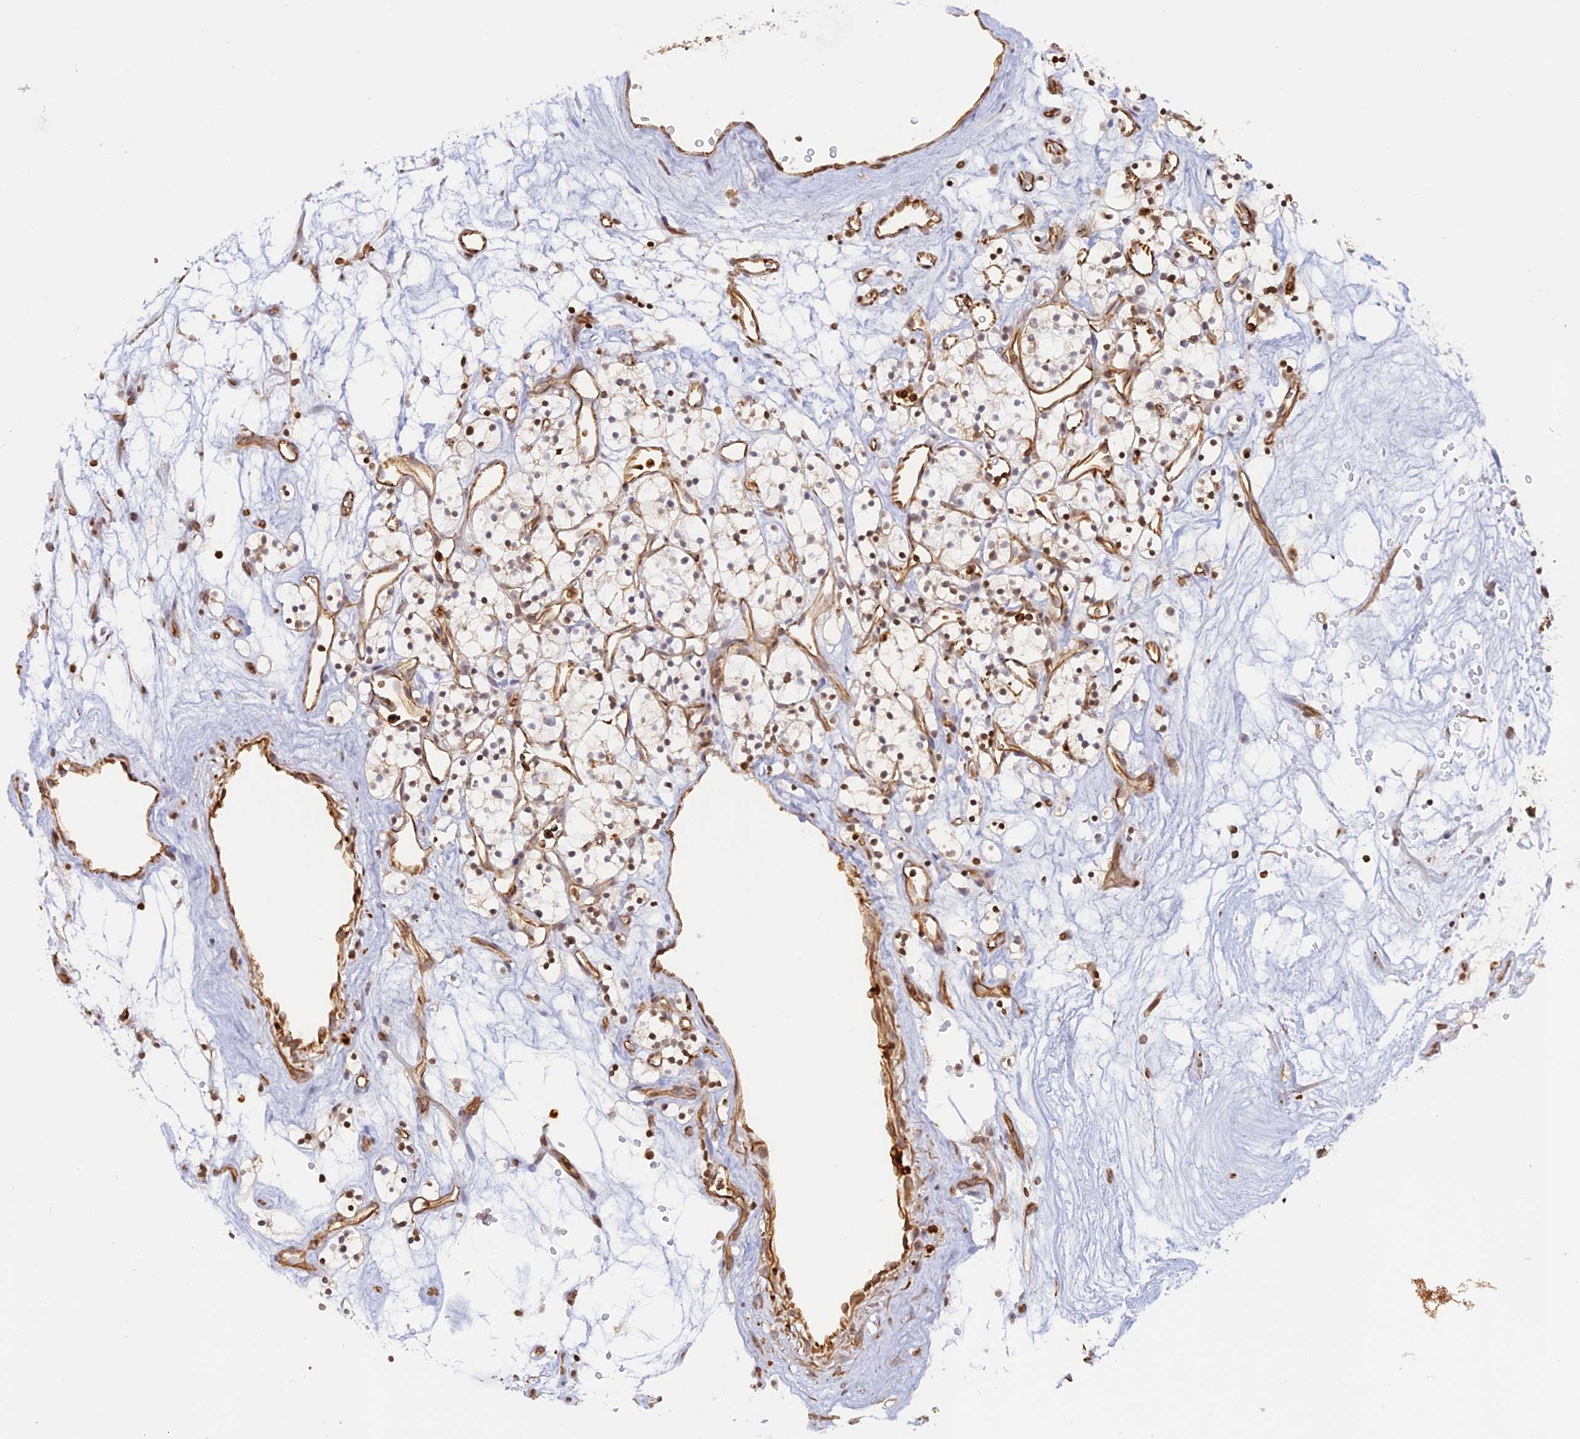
{"staining": {"intensity": "weak", "quantity": "<25%", "location": "nuclear"}, "tissue": "renal cancer", "cell_type": "Tumor cells", "image_type": "cancer", "snomed": [{"axis": "morphology", "description": "Adenocarcinoma, NOS"}, {"axis": "topography", "description": "Kidney"}], "caption": "There is no significant expression in tumor cells of renal adenocarcinoma.", "gene": "APOBR", "patient": {"sex": "female", "age": 57}}